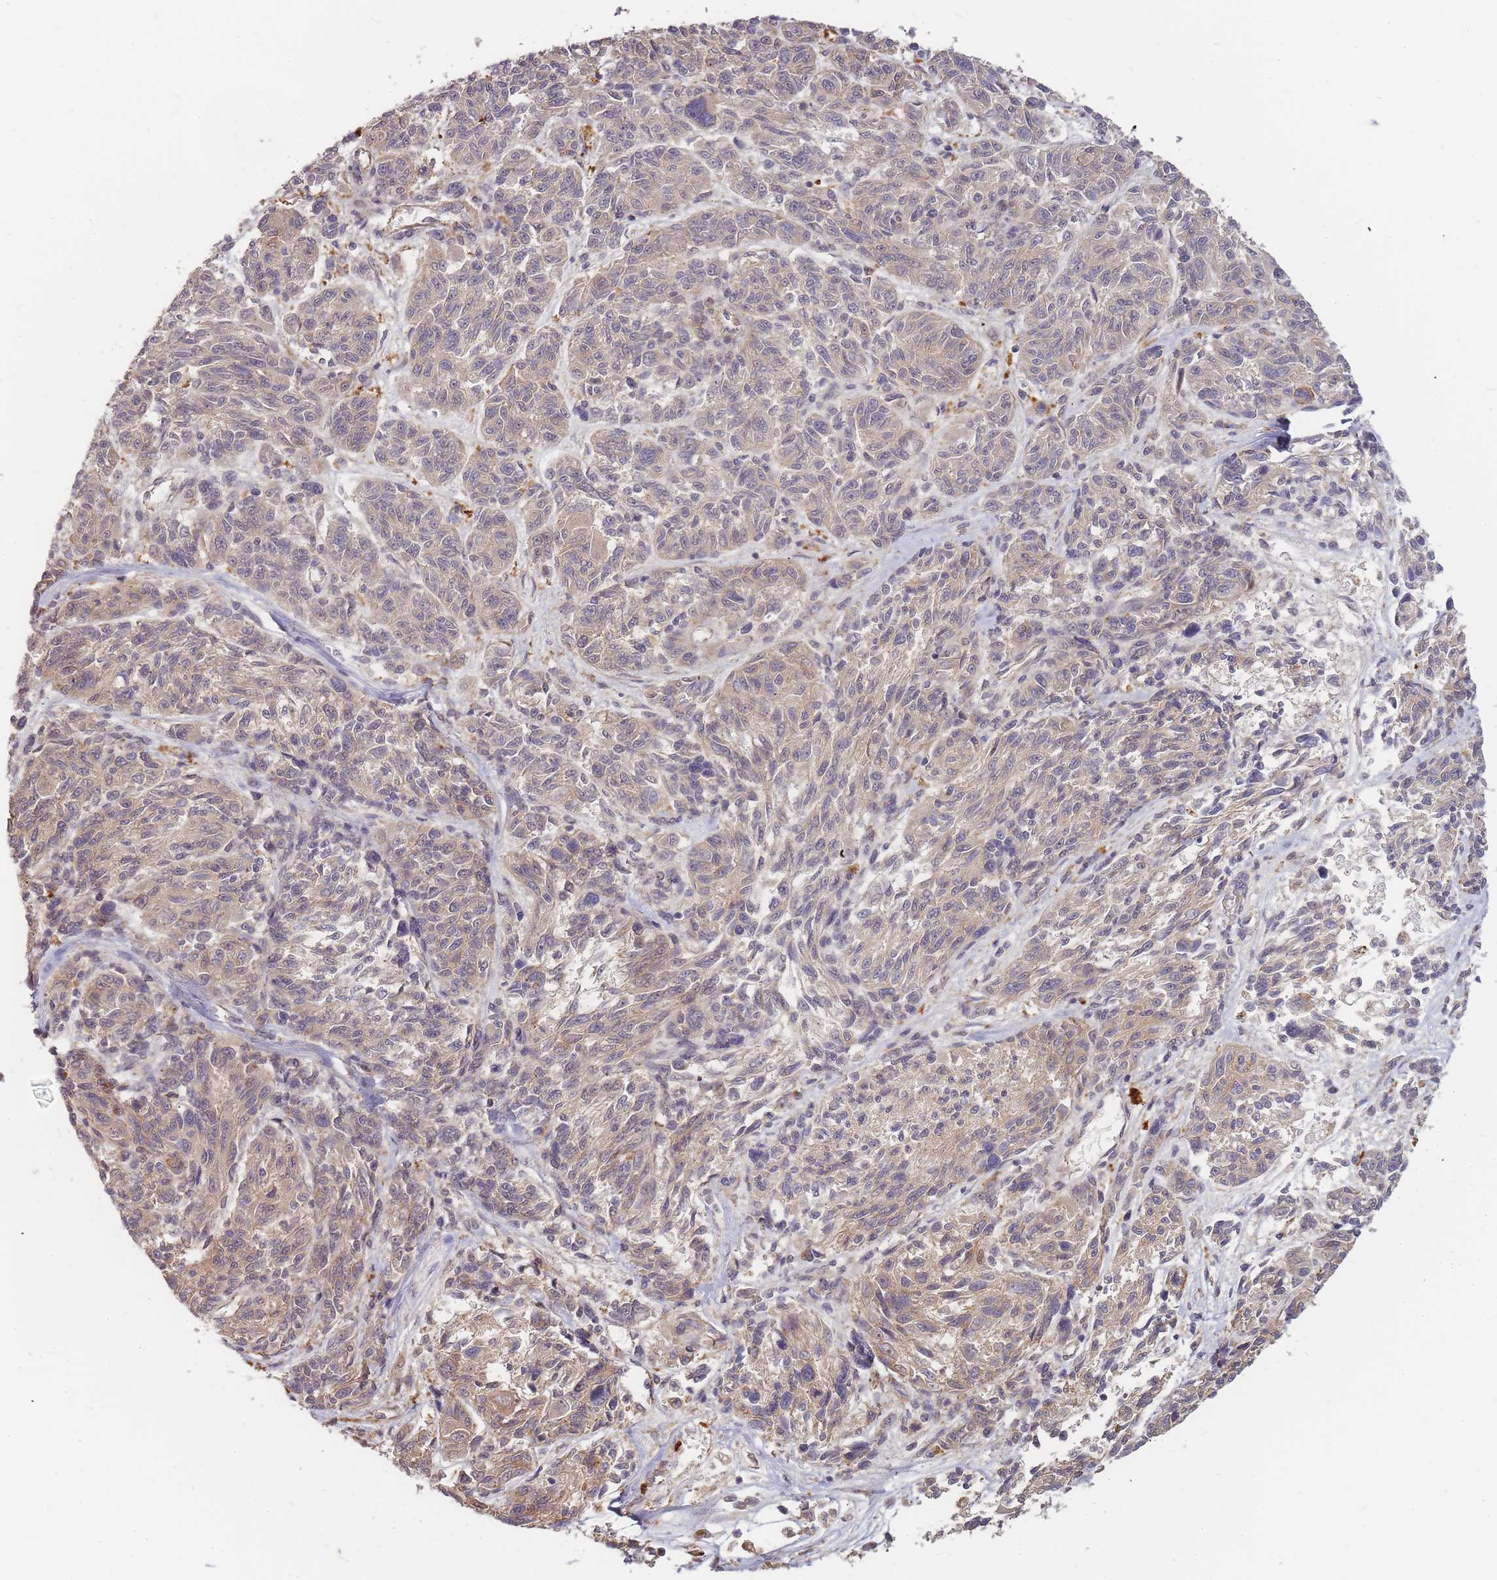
{"staining": {"intensity": "weak", "quantity": ">75%", "location": "cytoplasmic/membranous"}, "tissue": "melanoma", "cell_type": "Tumor cells", "image_type": "cancer", "snomed": [{"axis": "morphology", "description": "Malignant melanoma, NOS"}, {"axis": "topography", "description": "Skin"}], "caption": "The immunohistochemical stain highlights weak cytoplasmic/membranous positivity in tumor cells of malignant melanoma tissue.", "gene": "ATG5", "patient": {"sex": "male", "age": 53}}